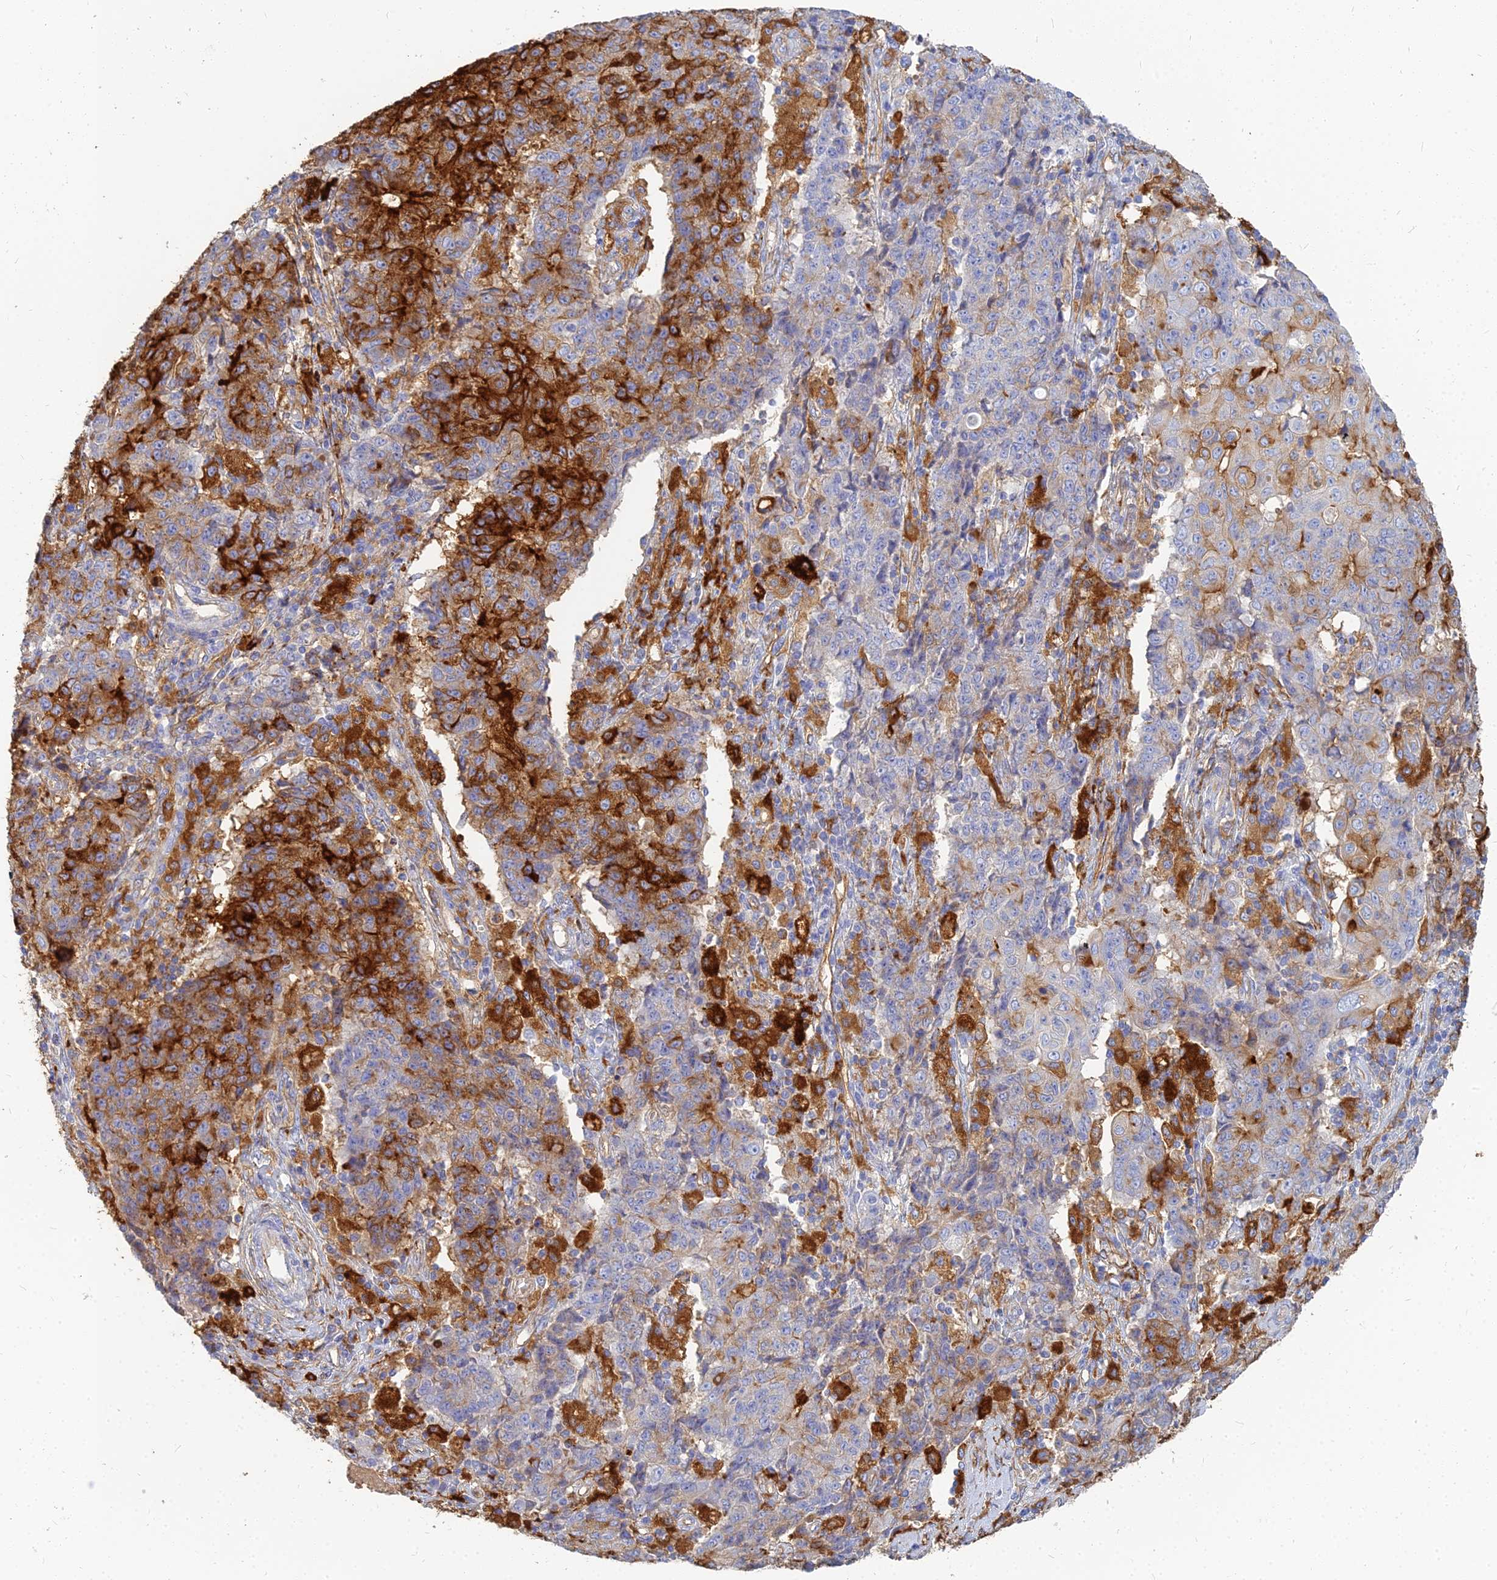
{"staining": {"intensity": "strong", "quantity": "25%-75%", "location": "cytoplasmic/membranous"}, "tissue": "ovarian cancer", "cell_type": "Tumor cells", "image_type": "cancer", "snomed": [{"axis": "morphology", "description": "Carcinoma, endometroid"}, {"axis": "topography", "description": "Ovary"}], "caption": "Ovarian cancer (endometroid carcinoma) stained with a brown dye shows strong cytoplasmic/membranous positive expression in approximately 25%-75% of tumor cells.", "gene": "VAT1", "patient": {"sex": "female", "age": 42}}